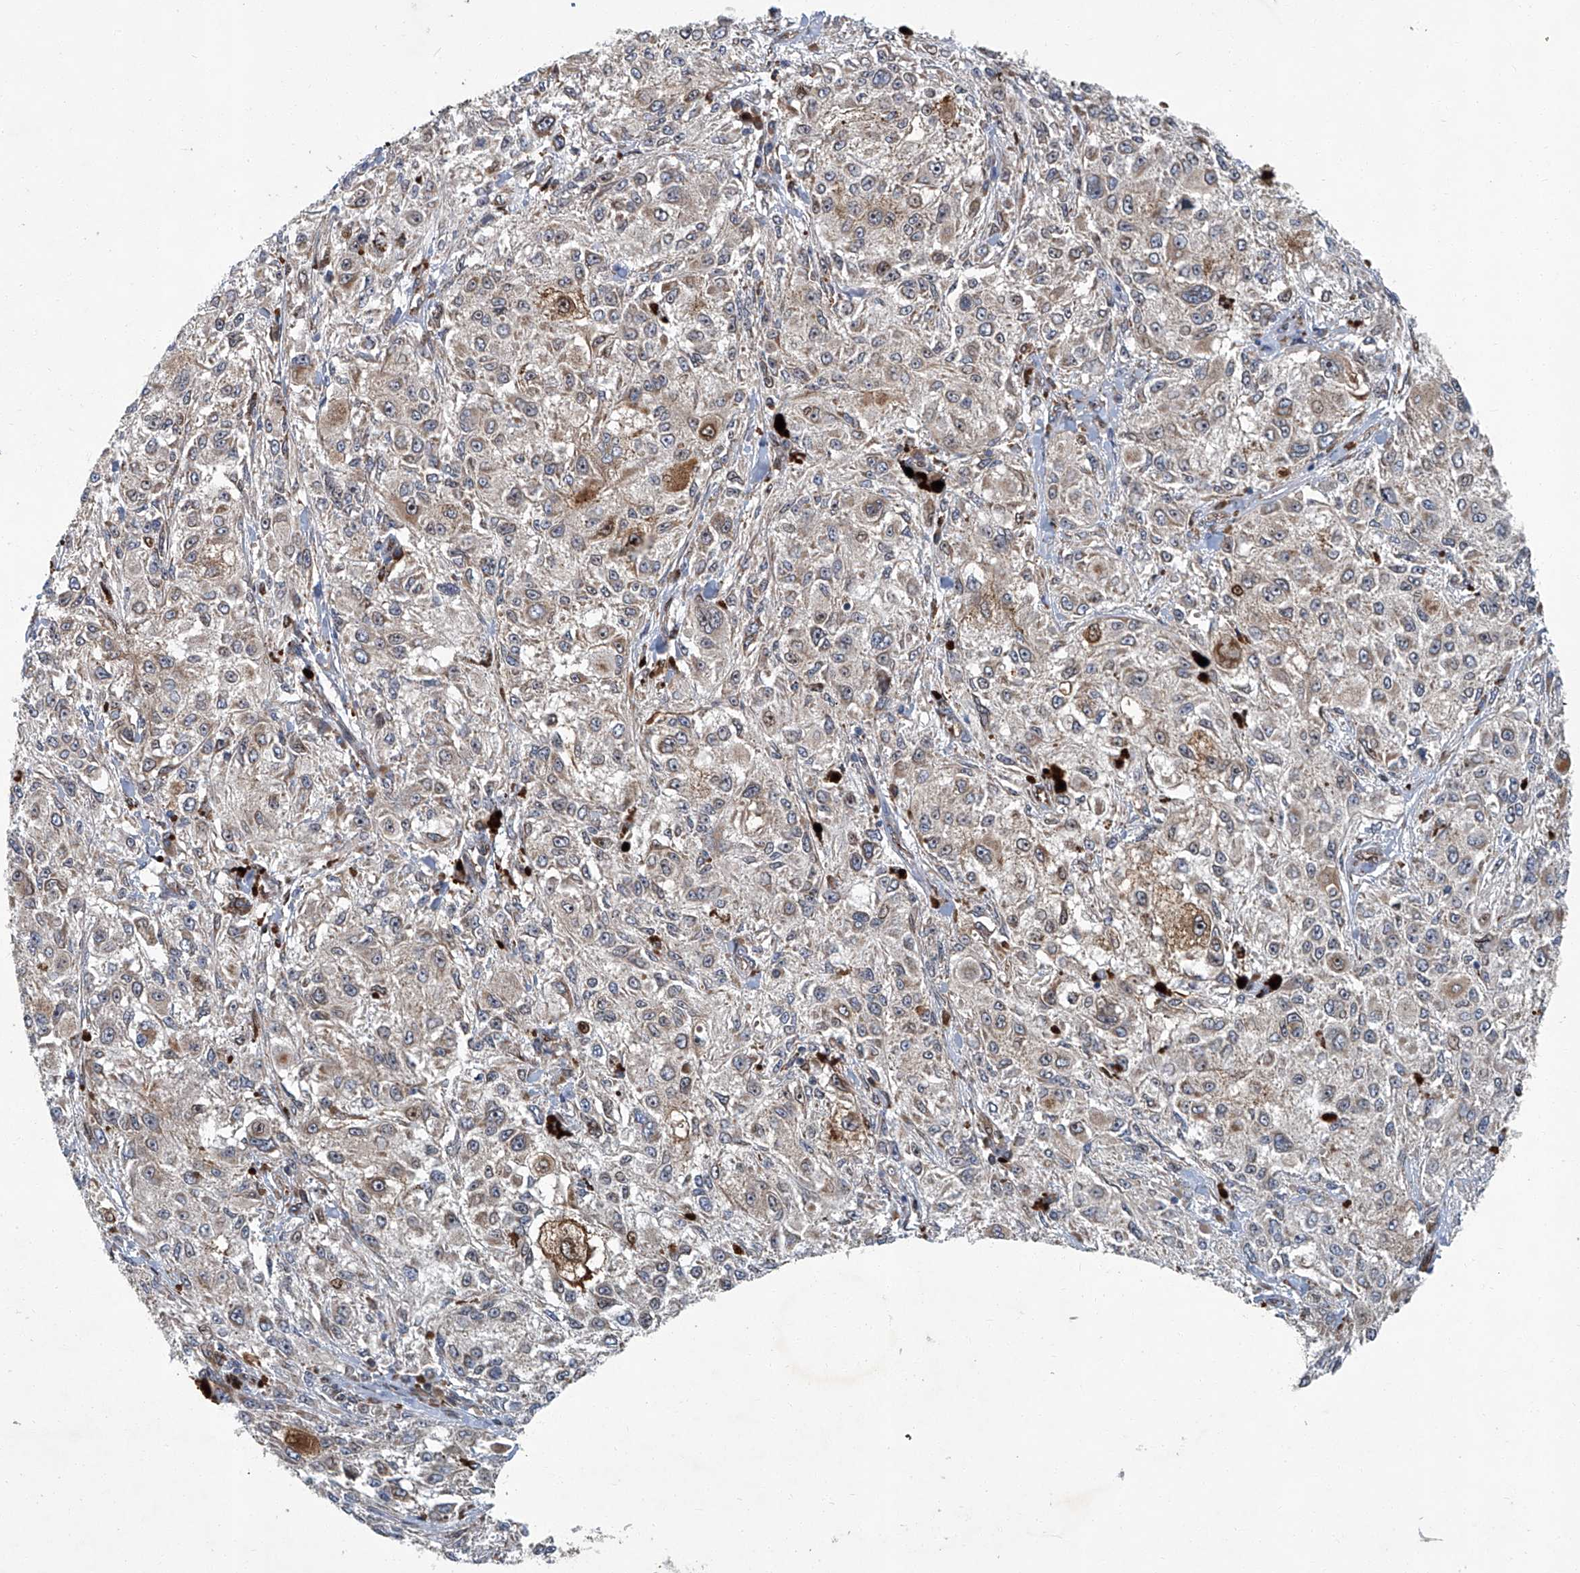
{"staining": {"intensity": "weak", "quantity": "<25%", "location": "cytoplasmic/membranous"}, "tissue": "melanoma", "cell_type": "Tumor cells", "image_type": "cancer", "snomed": [{"axis": "morphology", "description": "Necrosis, NOS"}, {"axis": "morphology", "description": "Malignant melanoma, NOS"}, {"axis": "topography", "description": "Skin"}], "caption": "DAB immunohistochemical staining of melanoma reveals no significant positivity in tumor cells.", "gene": "GPR132", "patient": {"sex": "female", "age": 87}}